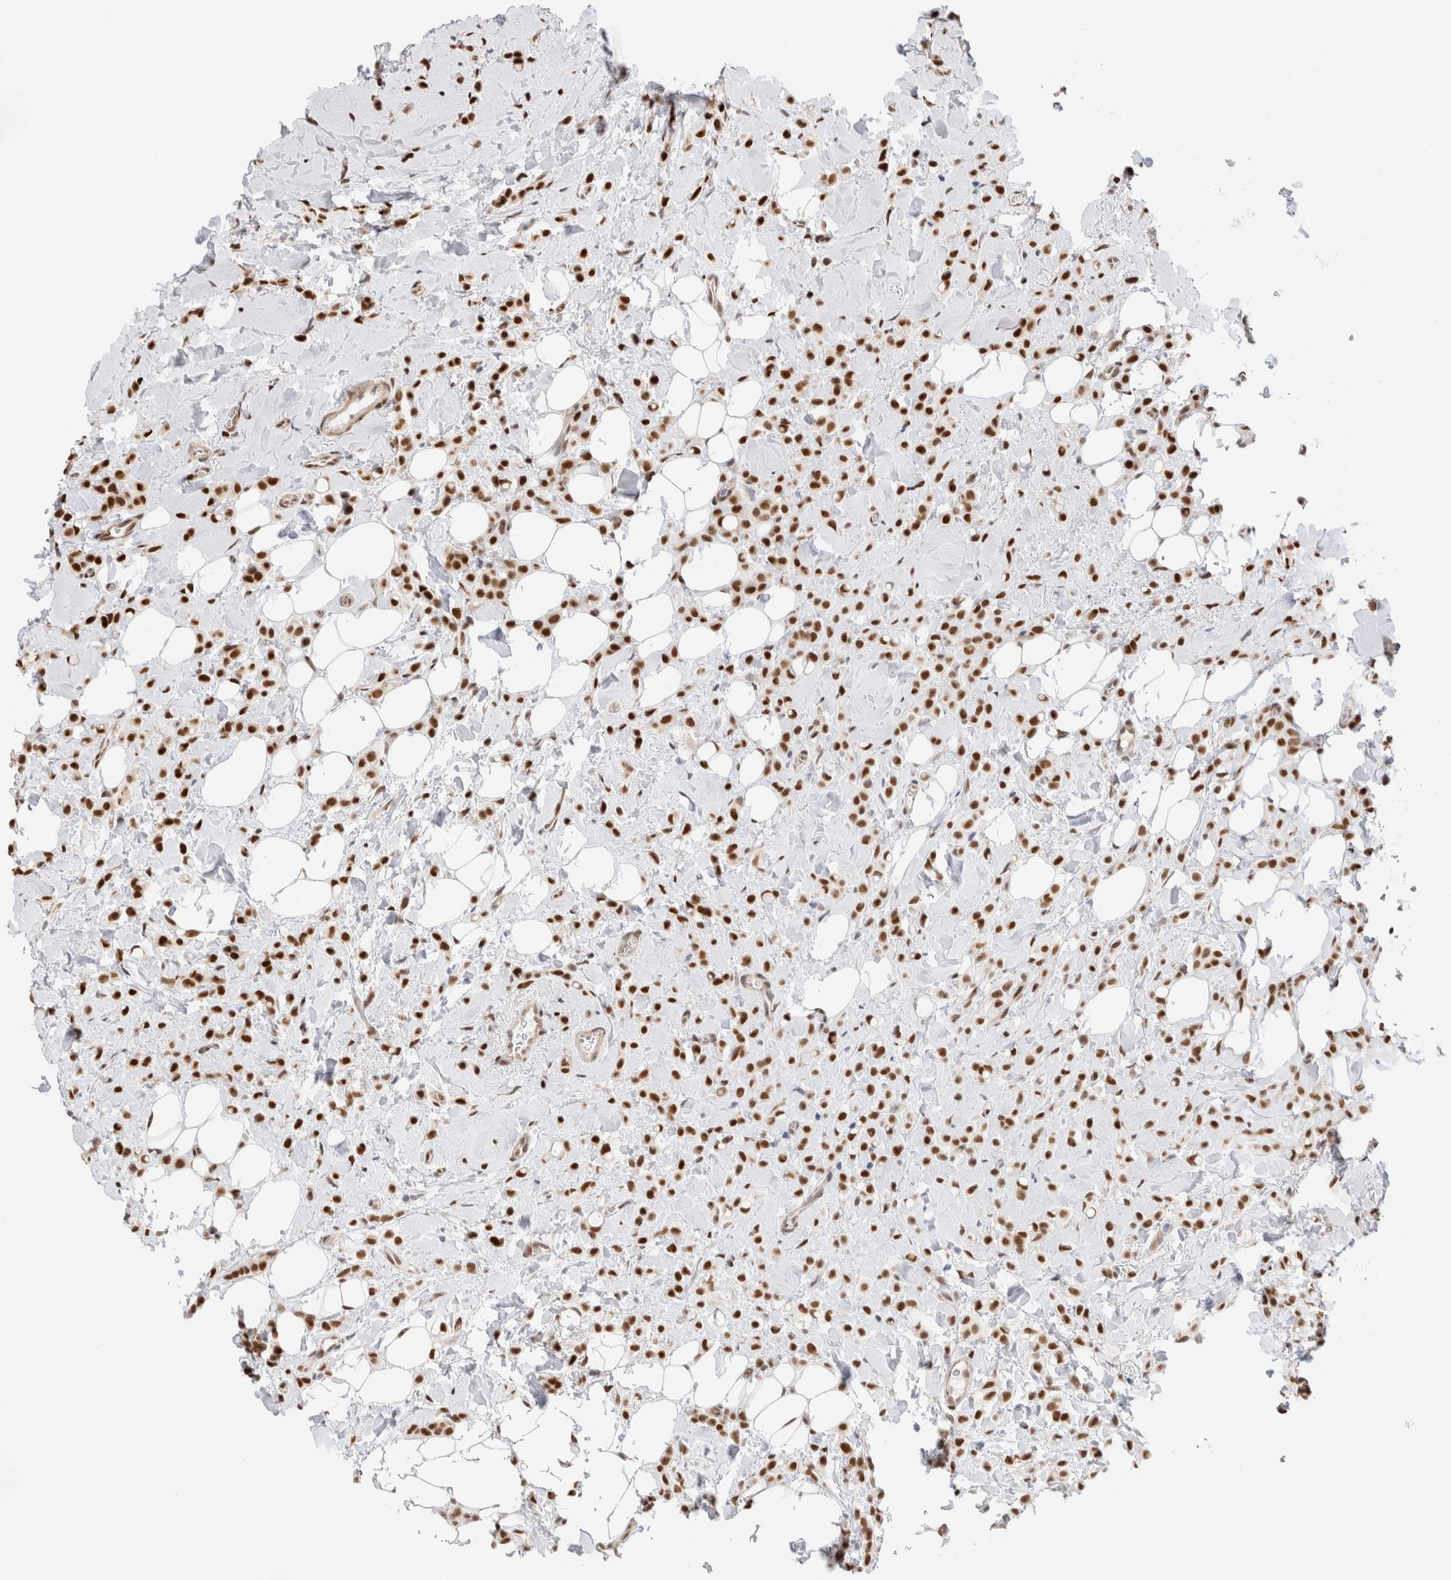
{"staining": {"intensity": "moderate", "quantity": ">75%", "location": "nuclear"}, "tissue": "breast cancer", "cell_type": "Tumor cells", "image_type": "cancer", "snomed": [{"axis": "morphology", "description": "Normal tissue, NOS"}, {"axis": "morphology", "description": "Lobular carcinoma"}, {"axis": "topography", "description": "Breast"}], "caption": "A brown stain shows moderate nuclear expression of a protein in human breast lobular carcinoma tumor cells. The staining was performed using DAB (3,3'-diaminobenzidine) to visualize the protein expression in brown, while the nuclei were stained in blue with hematoxylin (Magnification: 20x).", "gene": "NSMAF", "patient": {"sex": "female", "age": 50}}